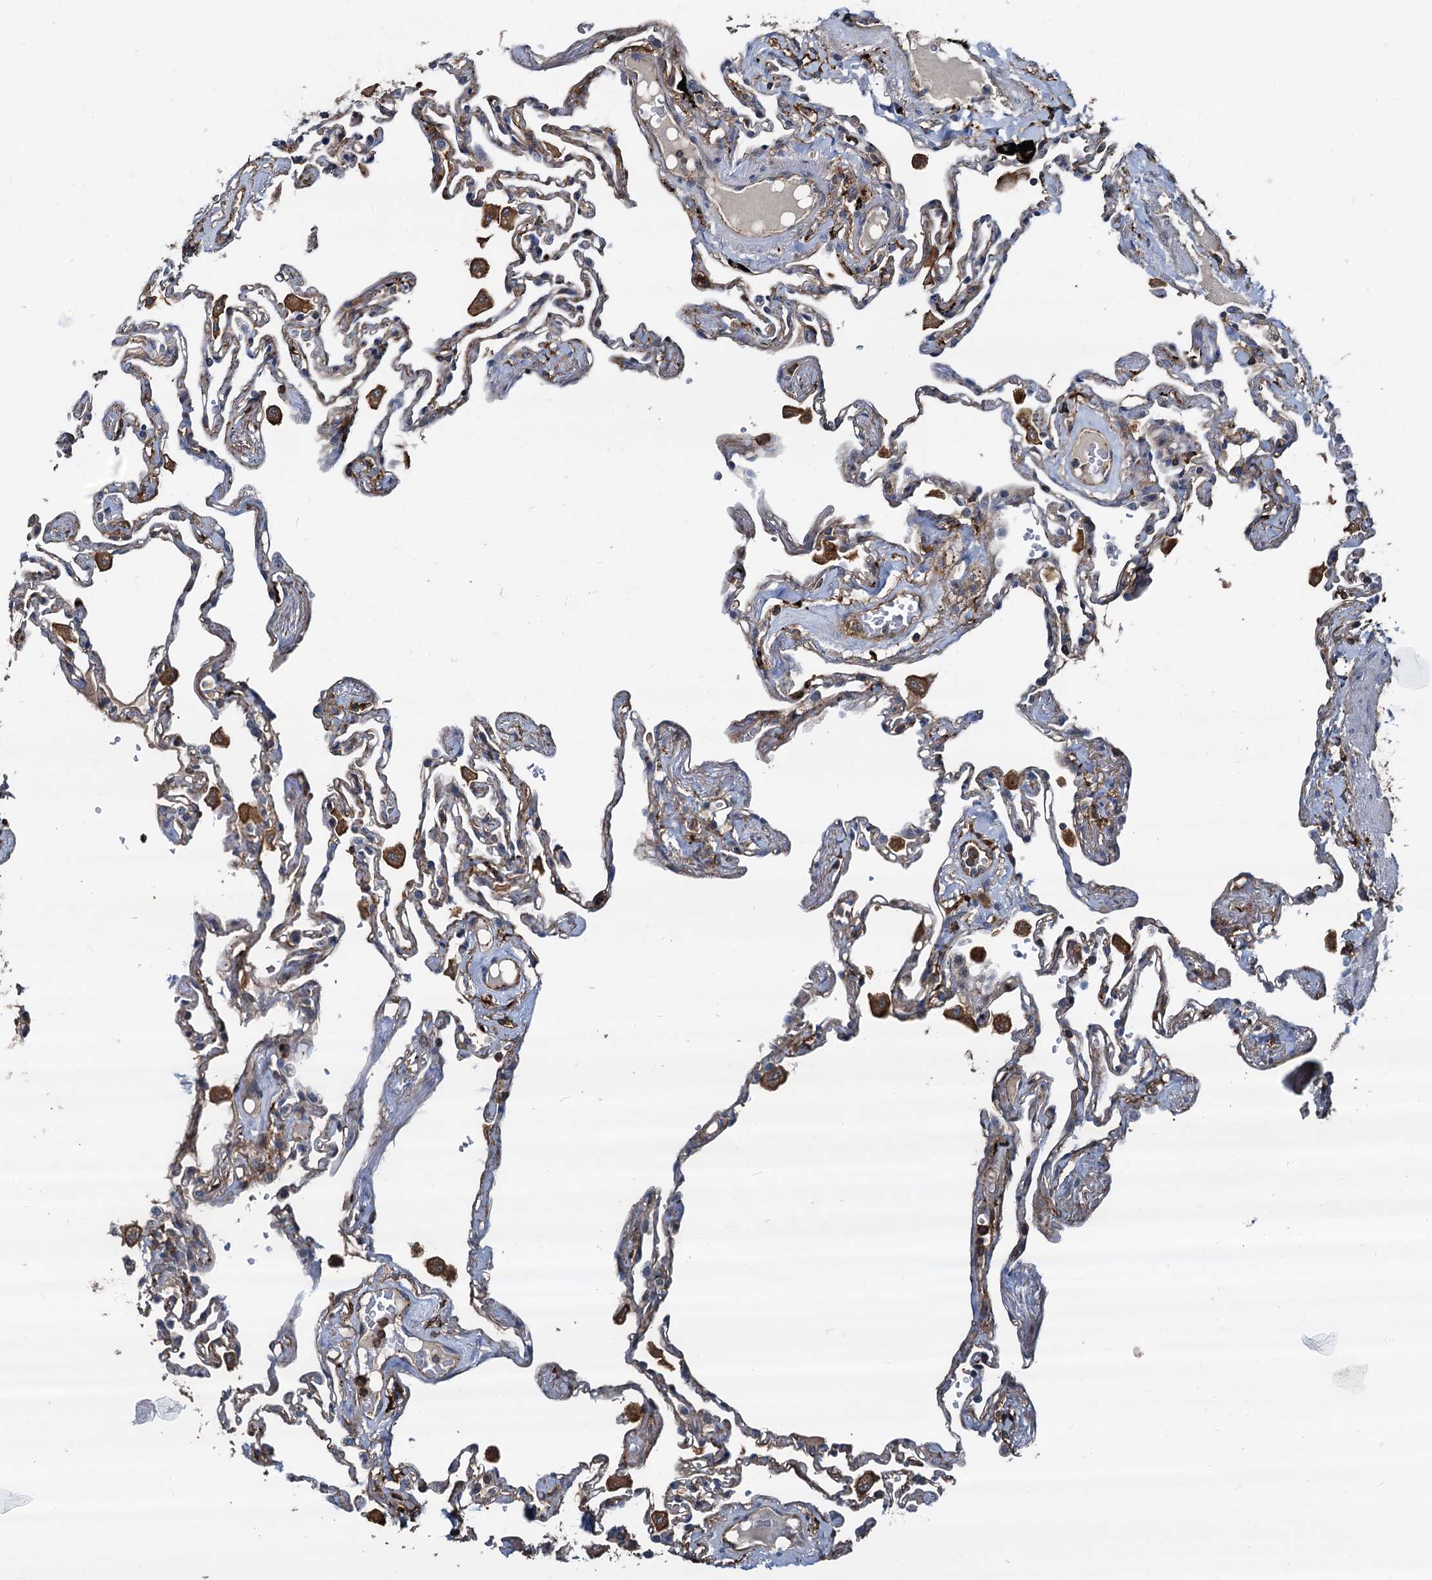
{"staining": {"intensity": "moderate", "quantity": "<25%", "location": "cytoplasmic/membranous"}, "tissue": "lung", "cell_type": "Alveolar cells", "image_type": "normal", "snomed": [{"axis": "morphology", "description": "Normal tissue, NOS"}, {"axis": "topography", "description": "Lung"}], "caption": "Benign lung was stained to show a protein in brown. There is low levels of moderate cytoplasmic/membranous positivity in about <25% of alveolar cells. The staining is performed using DAB (3,3'-diaminobenzidine) brown chromogen to label protein expression. The nuclei are counter-stained blue using hematoxylin.", "gene": "PLEKHO2", "patient": {"sex": "female", "age": 67}}